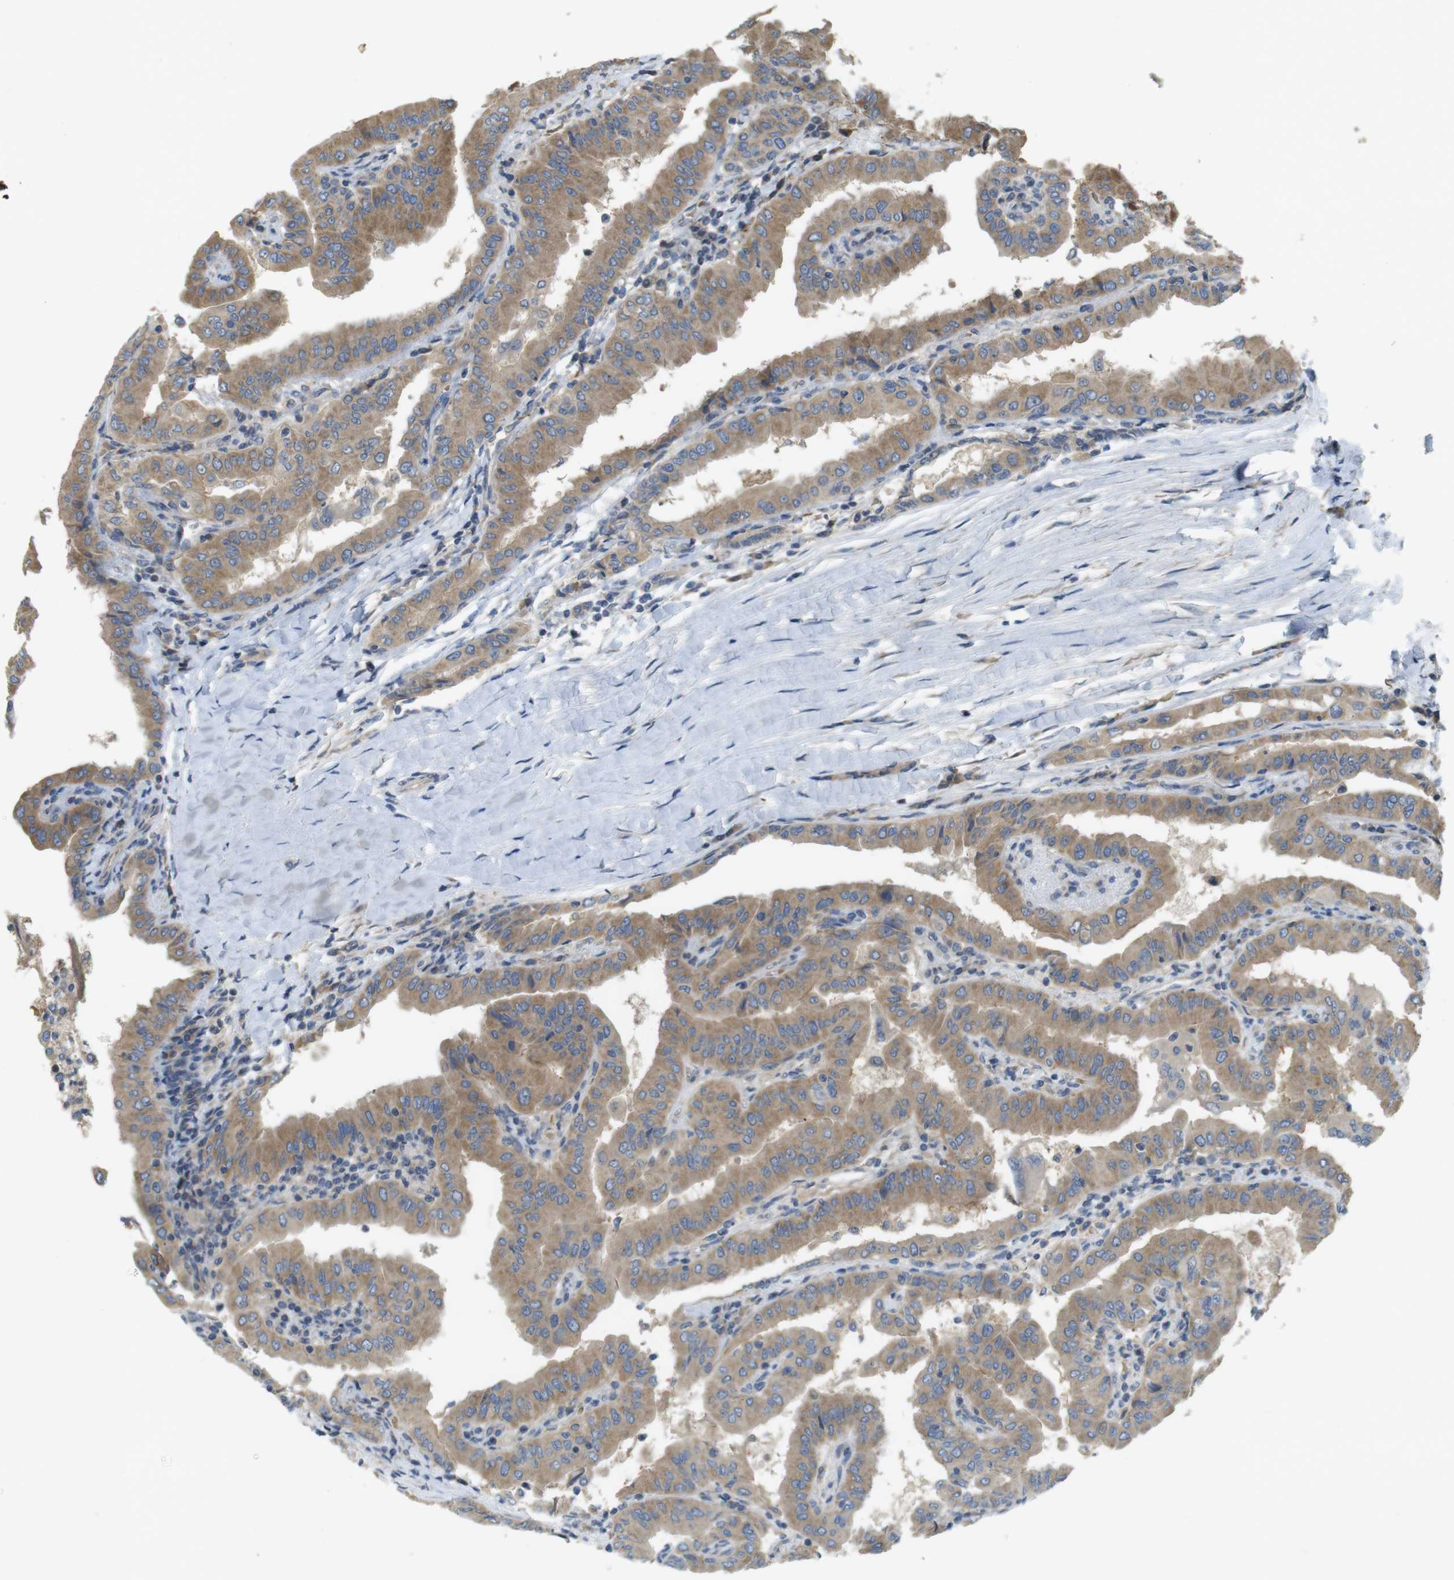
{"staining": {"intensity": "moderate", "quantity": ">75%", "location": "cytoplasmic/membranous"}, "tissue": "thyroid cancer", "cell_type": "Tumor cells", "image_type": "cancer", "snomed": [{"axis": "morphology", "description": "Papillary adenocarcinoma, NOS"}, {"axis": "topography", "description": "Thyroid gland"}], "caption": "A histopathology image of human thyroid cancer stained for a protein displays moderate cytoplasmic/membranous brown staining in tumor cells.", "gene": "CLTC", "patient": {"sex": "male", "age": 33}}